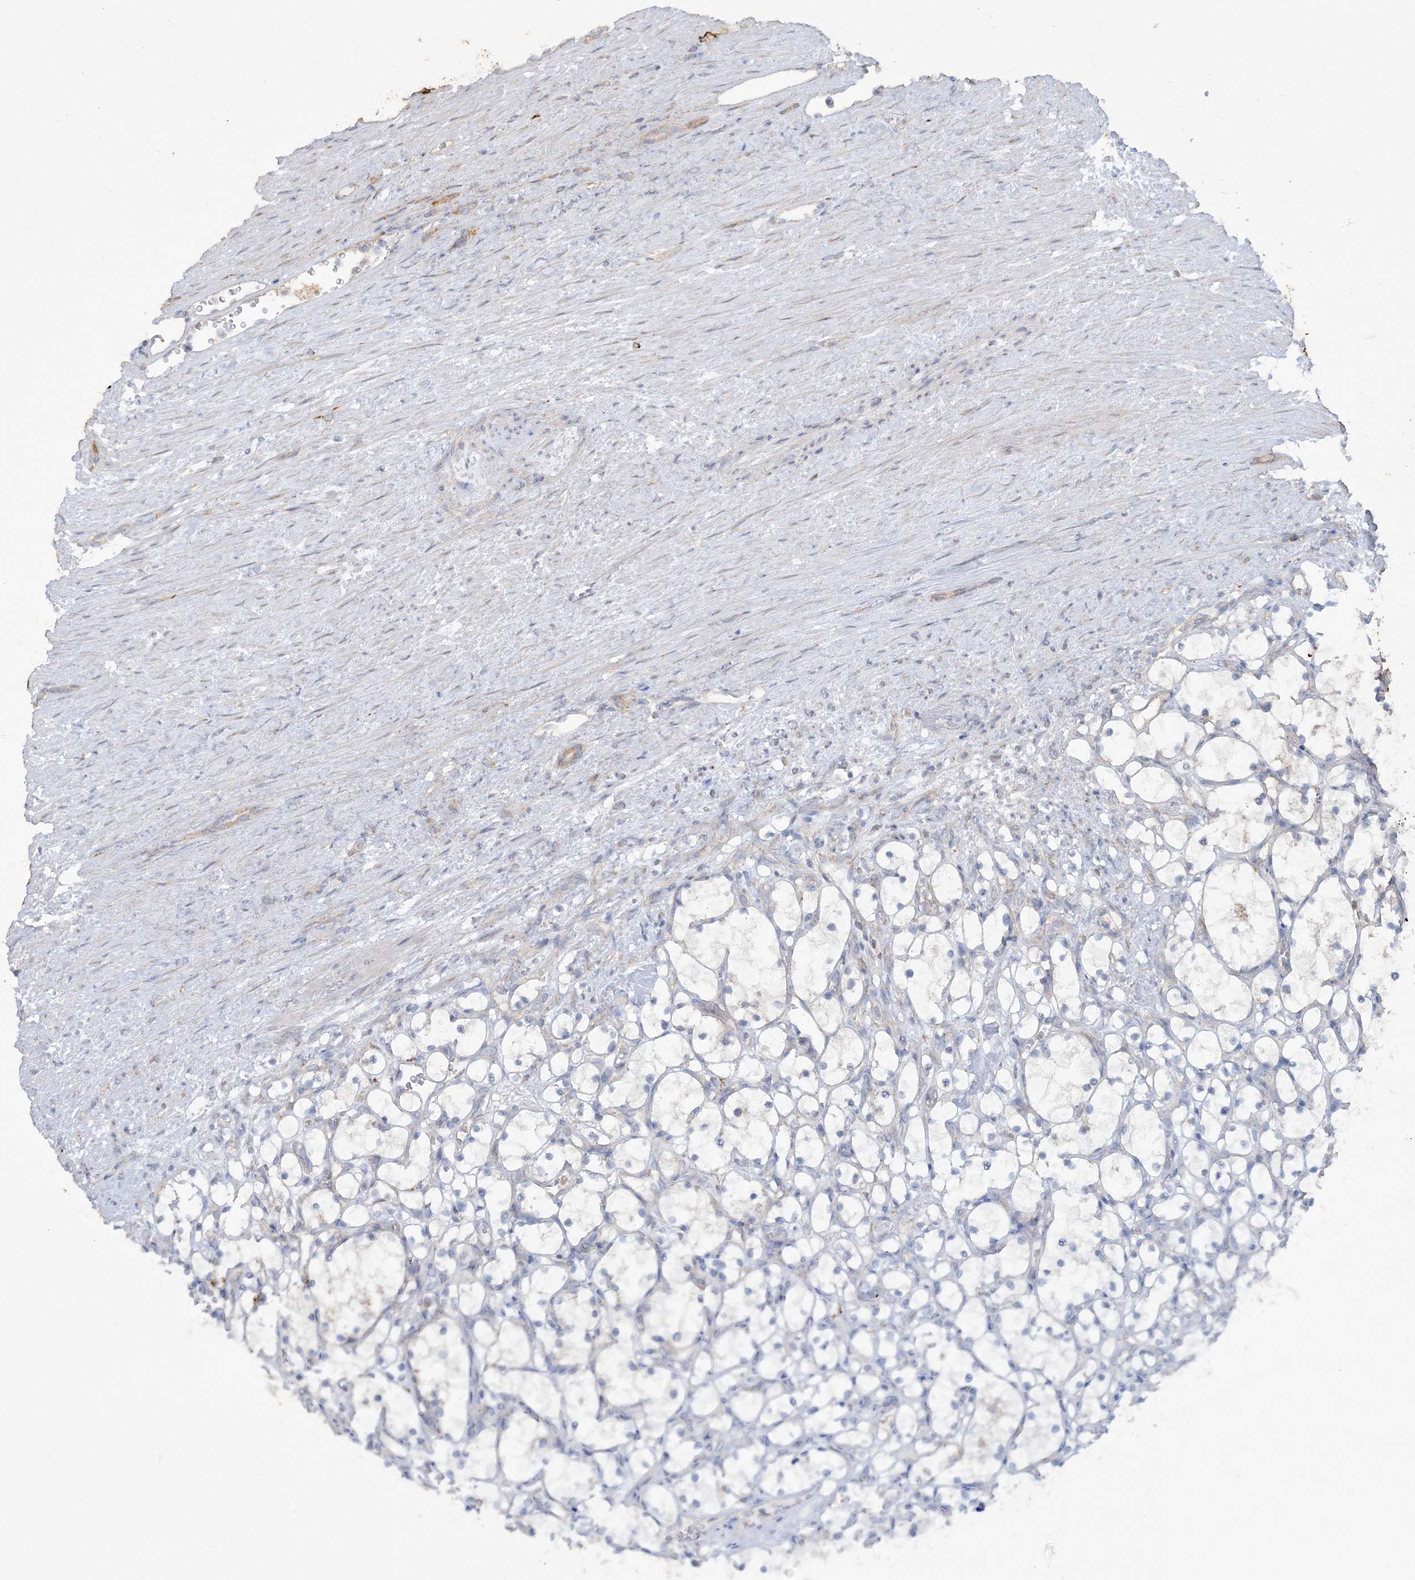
{"staining": {"intensity": "negative", "quantity": "none", "location": "none"}, "tissue": "renal cancer", "cell_type": "Tumor cells", "image_type": "cancer", "snomed": [{"axis": "morphology", "description": "Adenocarcinoma, NOS"}, {"axis": "topography", "description": "Kidney"}], "caption": "Tumor cells are negative for brown protein staining in renal adenocarcinoma.", "gene": "TTC7A", "patient": {"sex": "female", "age": 69}}